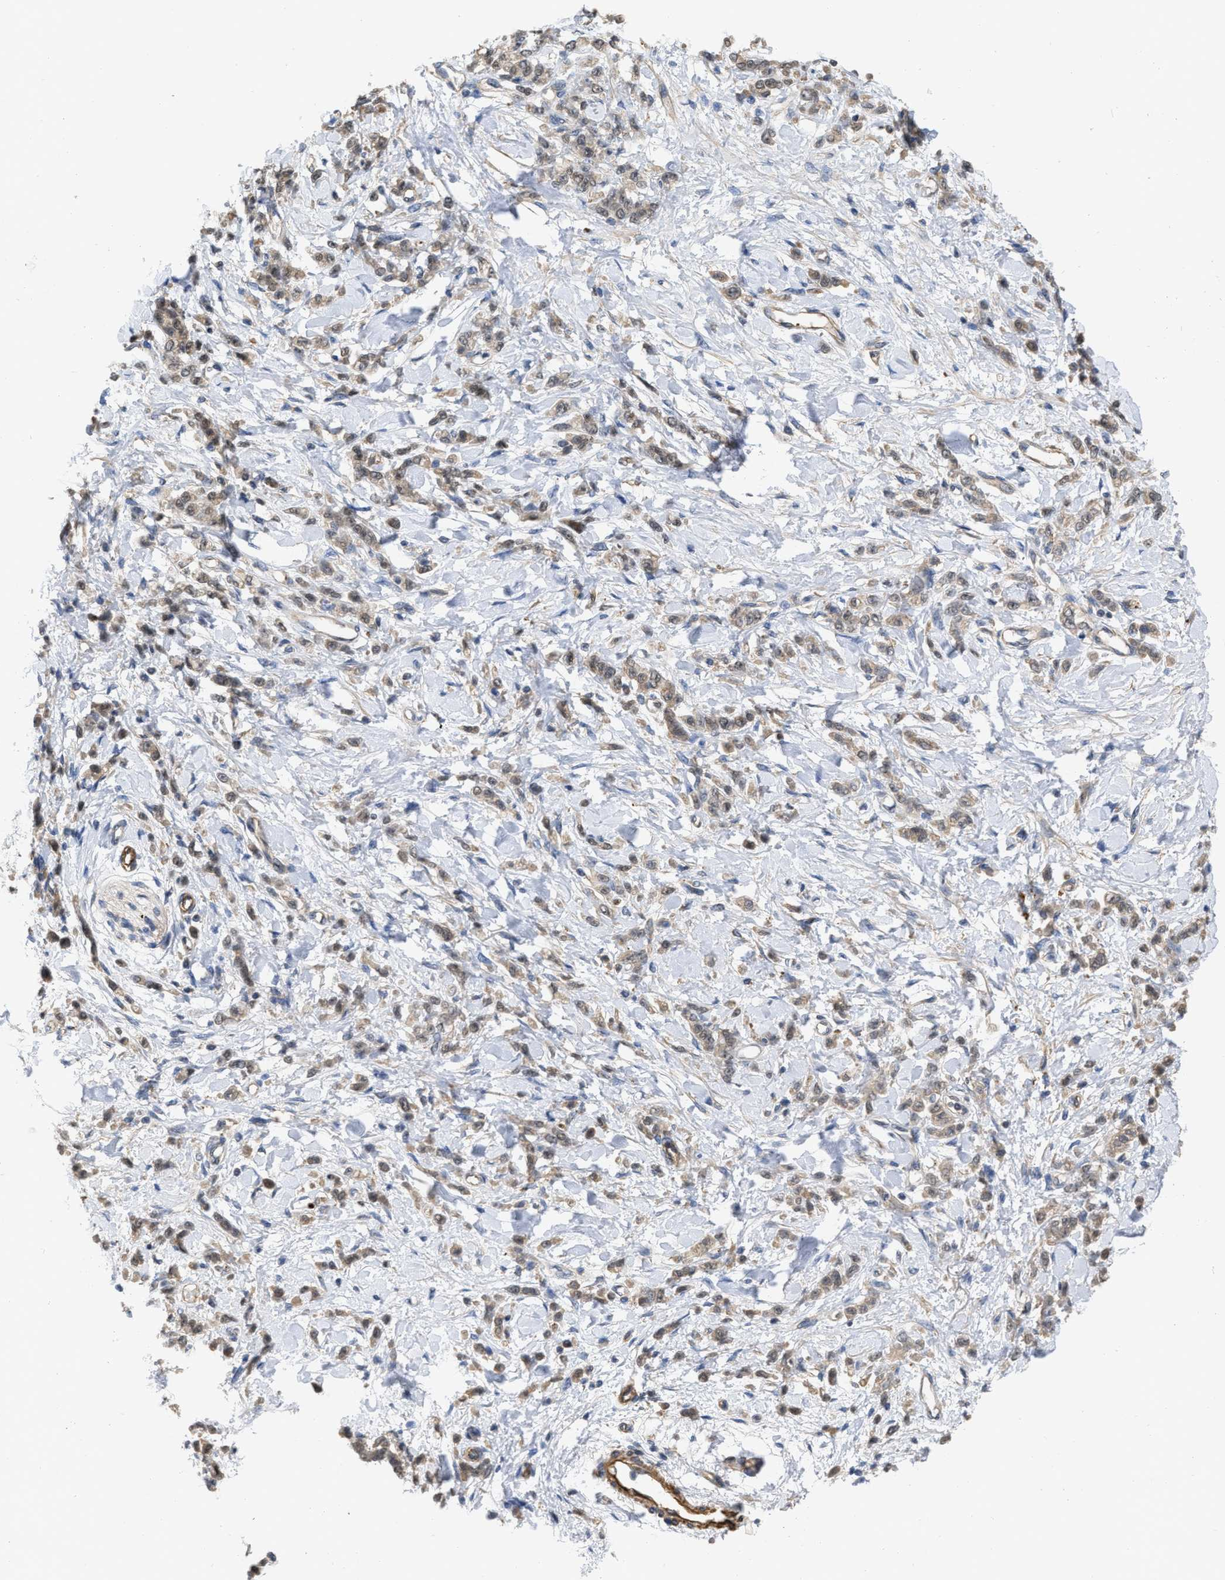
{"staining": {"intensity": "weak", "quantity": ">75%", "location": "cytoplasmic/membranous"}, "tissue": "stomach cancer", "cell_type": "Tumor cells", "image_type": "cancer", "snomed": [{"axis": "morphology", "description": "Normal tissue, NOS"}, {"axis": "morphology", "description": "Adenocarcinoma, NOS"}, {"axis": "topography", "description": "Stomach"}], "caption": "Immunohistochemistry (DAB) staining of stomach cancer (adenocarcinoma) displays weak cytoplasmic/membranous protein positivity in approximately >75% of tumor cells. (Stains: DAB (3,3'-diaminobenzidine) in brown, nuclei in blue, Microscopy: brightfield microscopy at high magnification).", "gene": "NAPEPLD", "patient": {"sex": "male", "age": 82}}